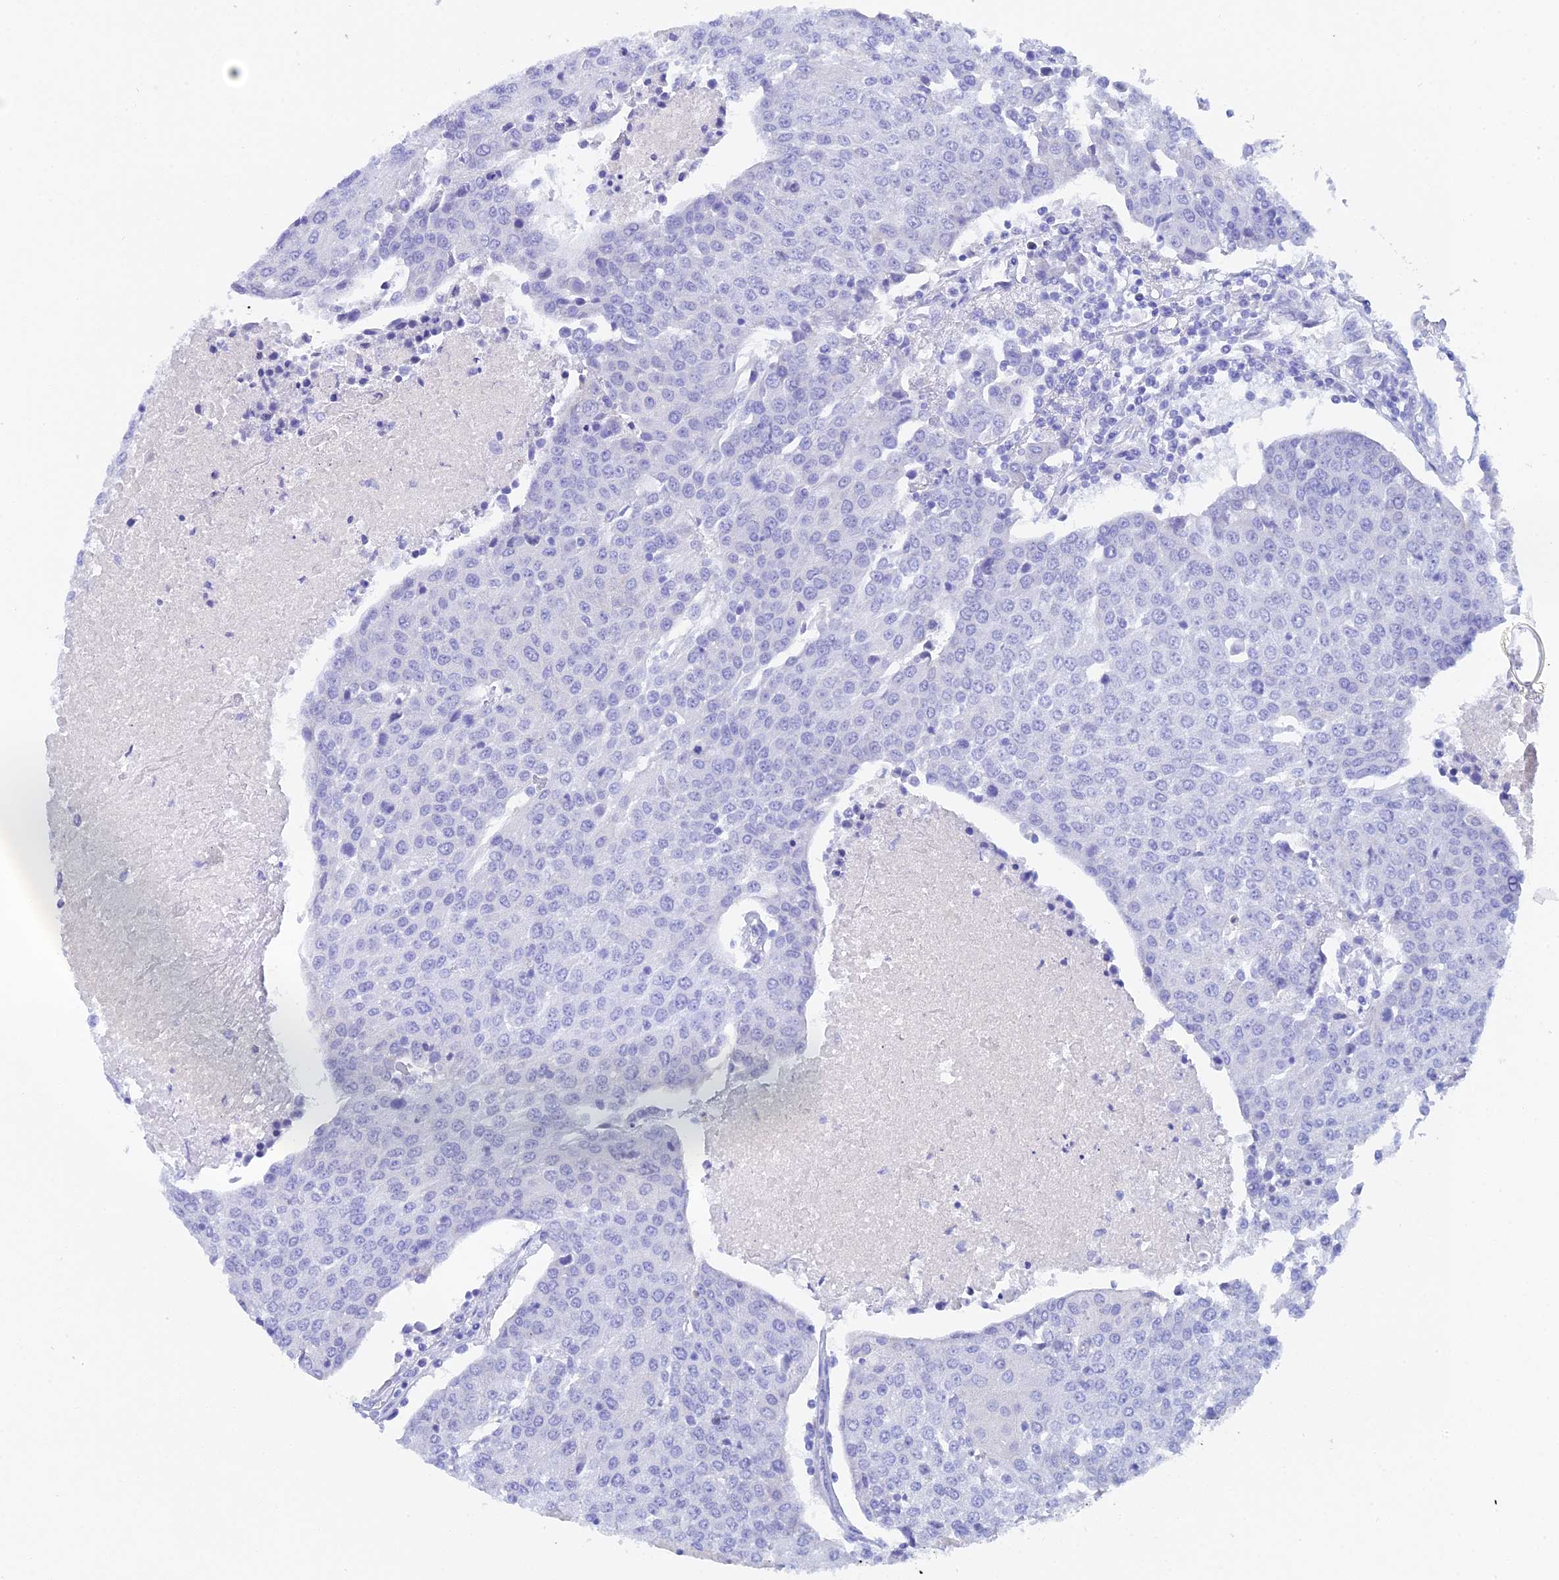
{"staining": {"intensity": "negative", "quantity": "none", "location": "none"}, "tissue": "urothelial cancer", "cell_type": "Tumor cells", "image_type": "cancer", "snomed": [{"axis": "morphology", "description": "Urothelial carcinoma, High grade"}, {"axis": "topography", "description": "Urinary bladder"}], "caption": "There is no significant staining in tumor cells of urothelial cancer. (Immunohistochemistry (ihc), brightfield microscopy, high magnification).", "gene": "REG1A", "patient": {"sex": "female", "age": 85}}